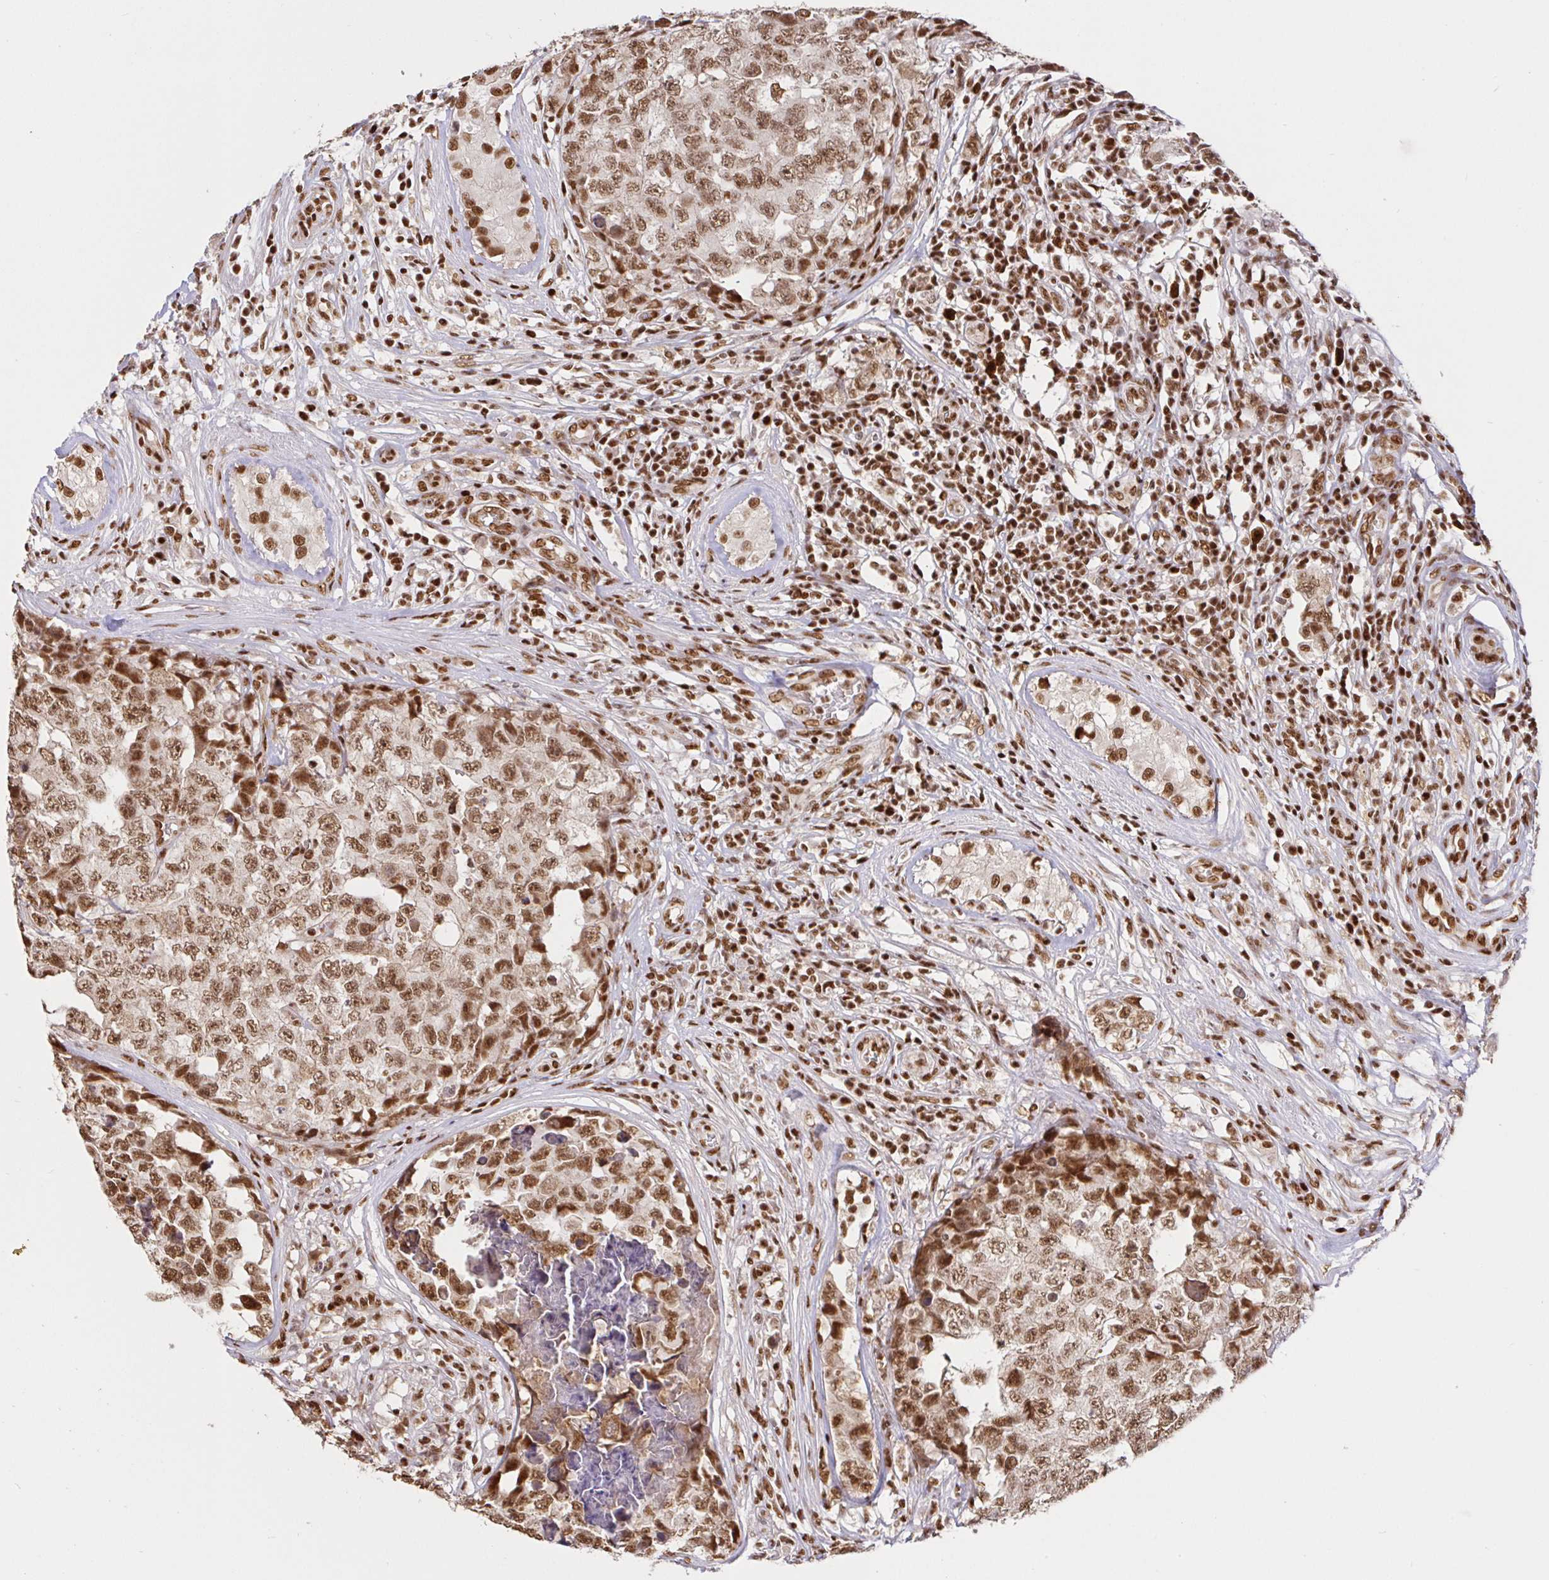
{"staining": {"intensity": "moderate", "quantity": ">75%", "location": "nuclear"}, "tissue": "testis cancer", "cell_type": "Tumor cells", "image_type": "cancer", "snomed": [{"axis": "morphology", "description": "Normal tissue, NOS"}, {"axis": "morphology", "description": "Carcinoma, Embryonal, NOS"}, {"axis": "topography", "description": "Testis"}, {"axis": "topography", "description": "Epididymis"}], "caption": "The histopathology image reveals immunohistochemical staining of testis embryonal carcinoma. There is moderate nuclear positivity is identified in approximately >75% of tumor cells. The staining was performed using DAB, with brown indicating positive protein expression. Nuclei are stained blue with hematoxylin.", "gene": "SP3", "patient": {"sex": "male", "age": 25}}